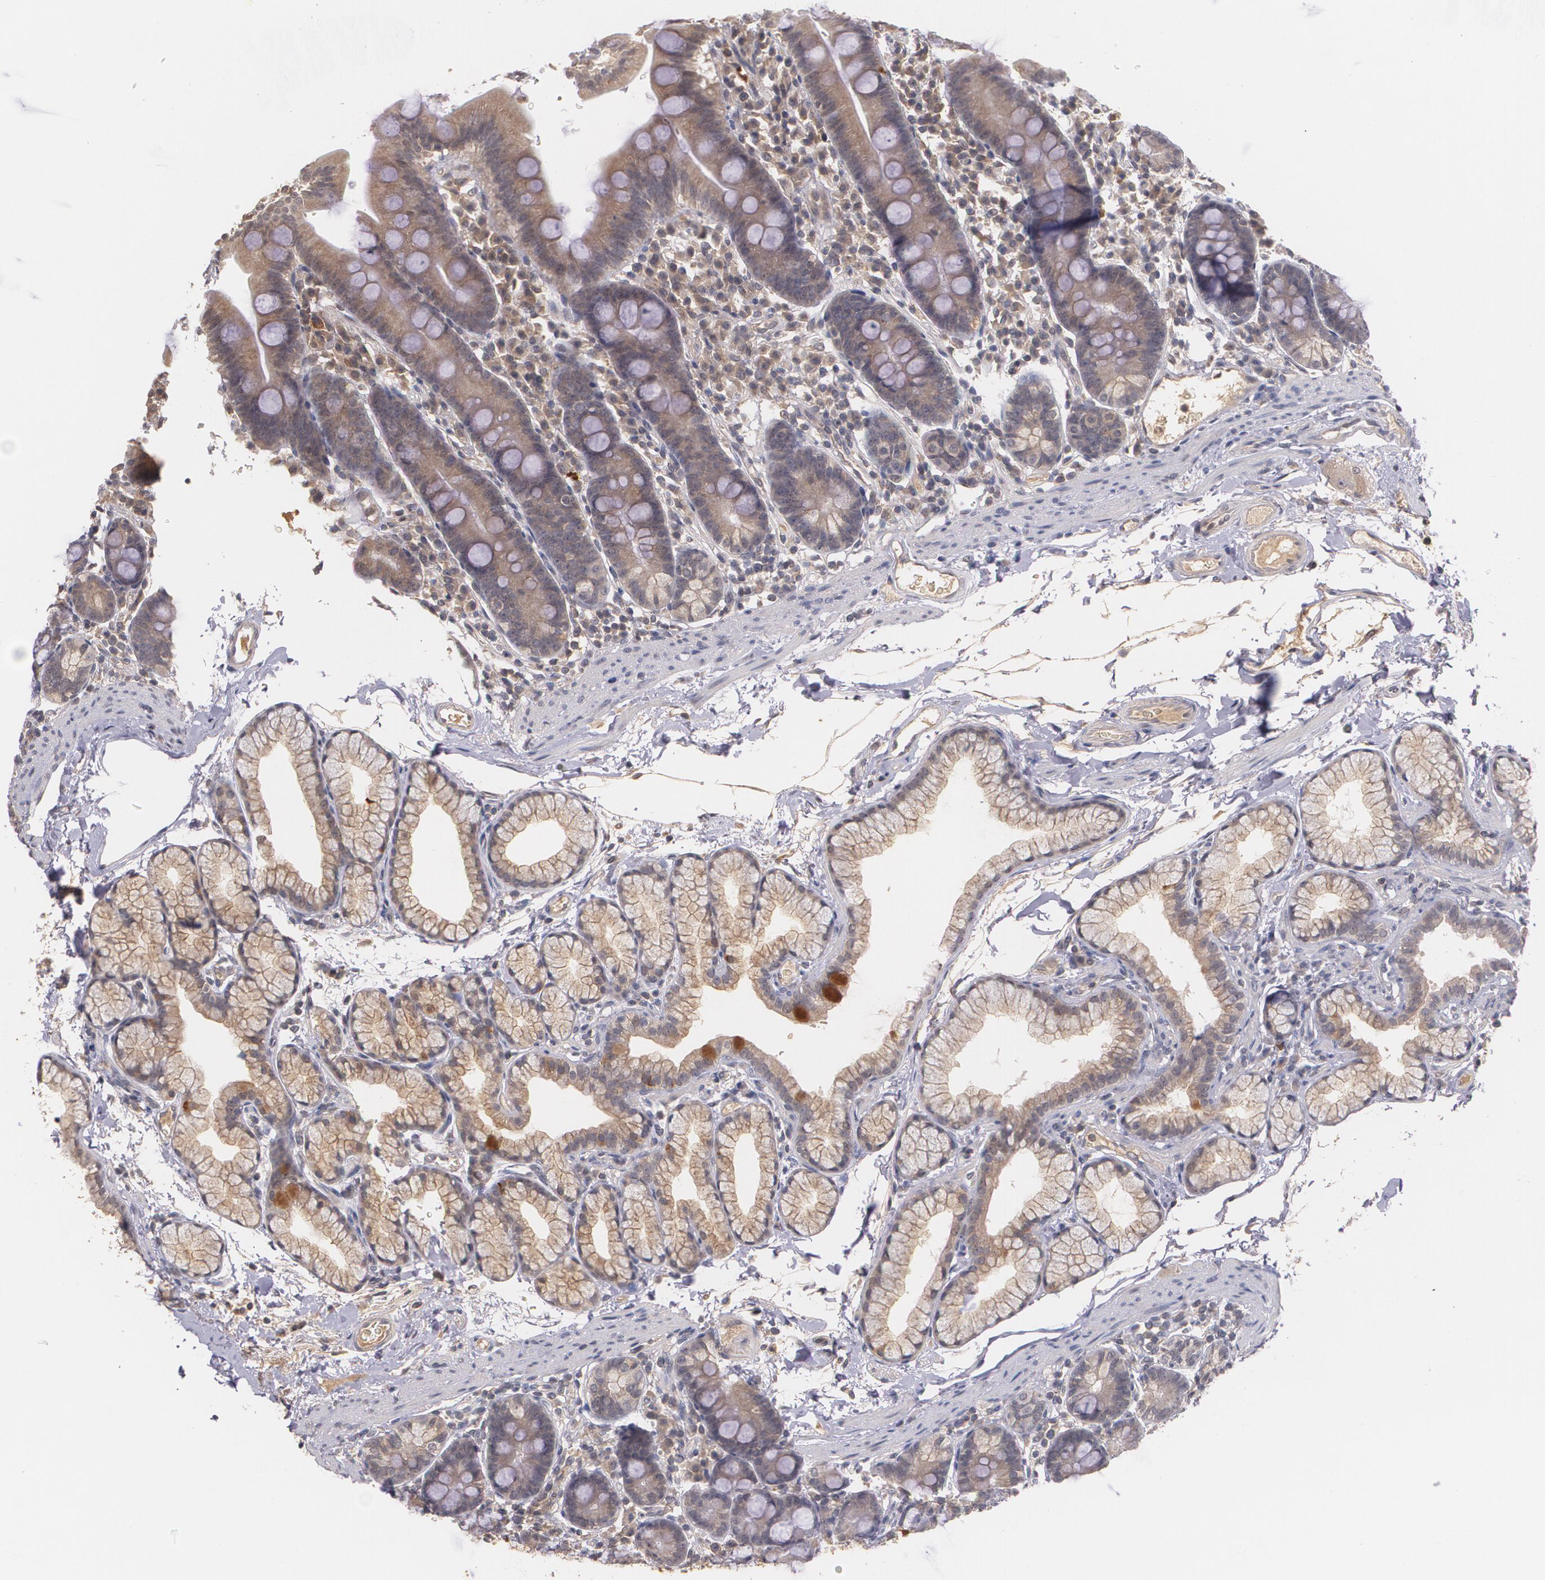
{"staining": {"intensity": "moderate", "quantity": ">75%", "location": "cytoplasmic/membranous"}, "tissue": "duodenum", "cell_type": "Glandular cells", "image_type": "normal", "snomed": [{"axis": "morphology", "description": "Normal tissue, NOS"}, {"axis": "topography", "description": "Duodenum"}], "caption": "IHC micrograph of benign duodenum: duodenum stained using IHC displays medium levels of moderate protein expression localized specifically in the cytoplasmic/membranous of glandular cells, appearing as a cytoplasmic/membranous brown color.", "gene": "IFNGR2", "patient": {"sex": "male", "age": 50}}